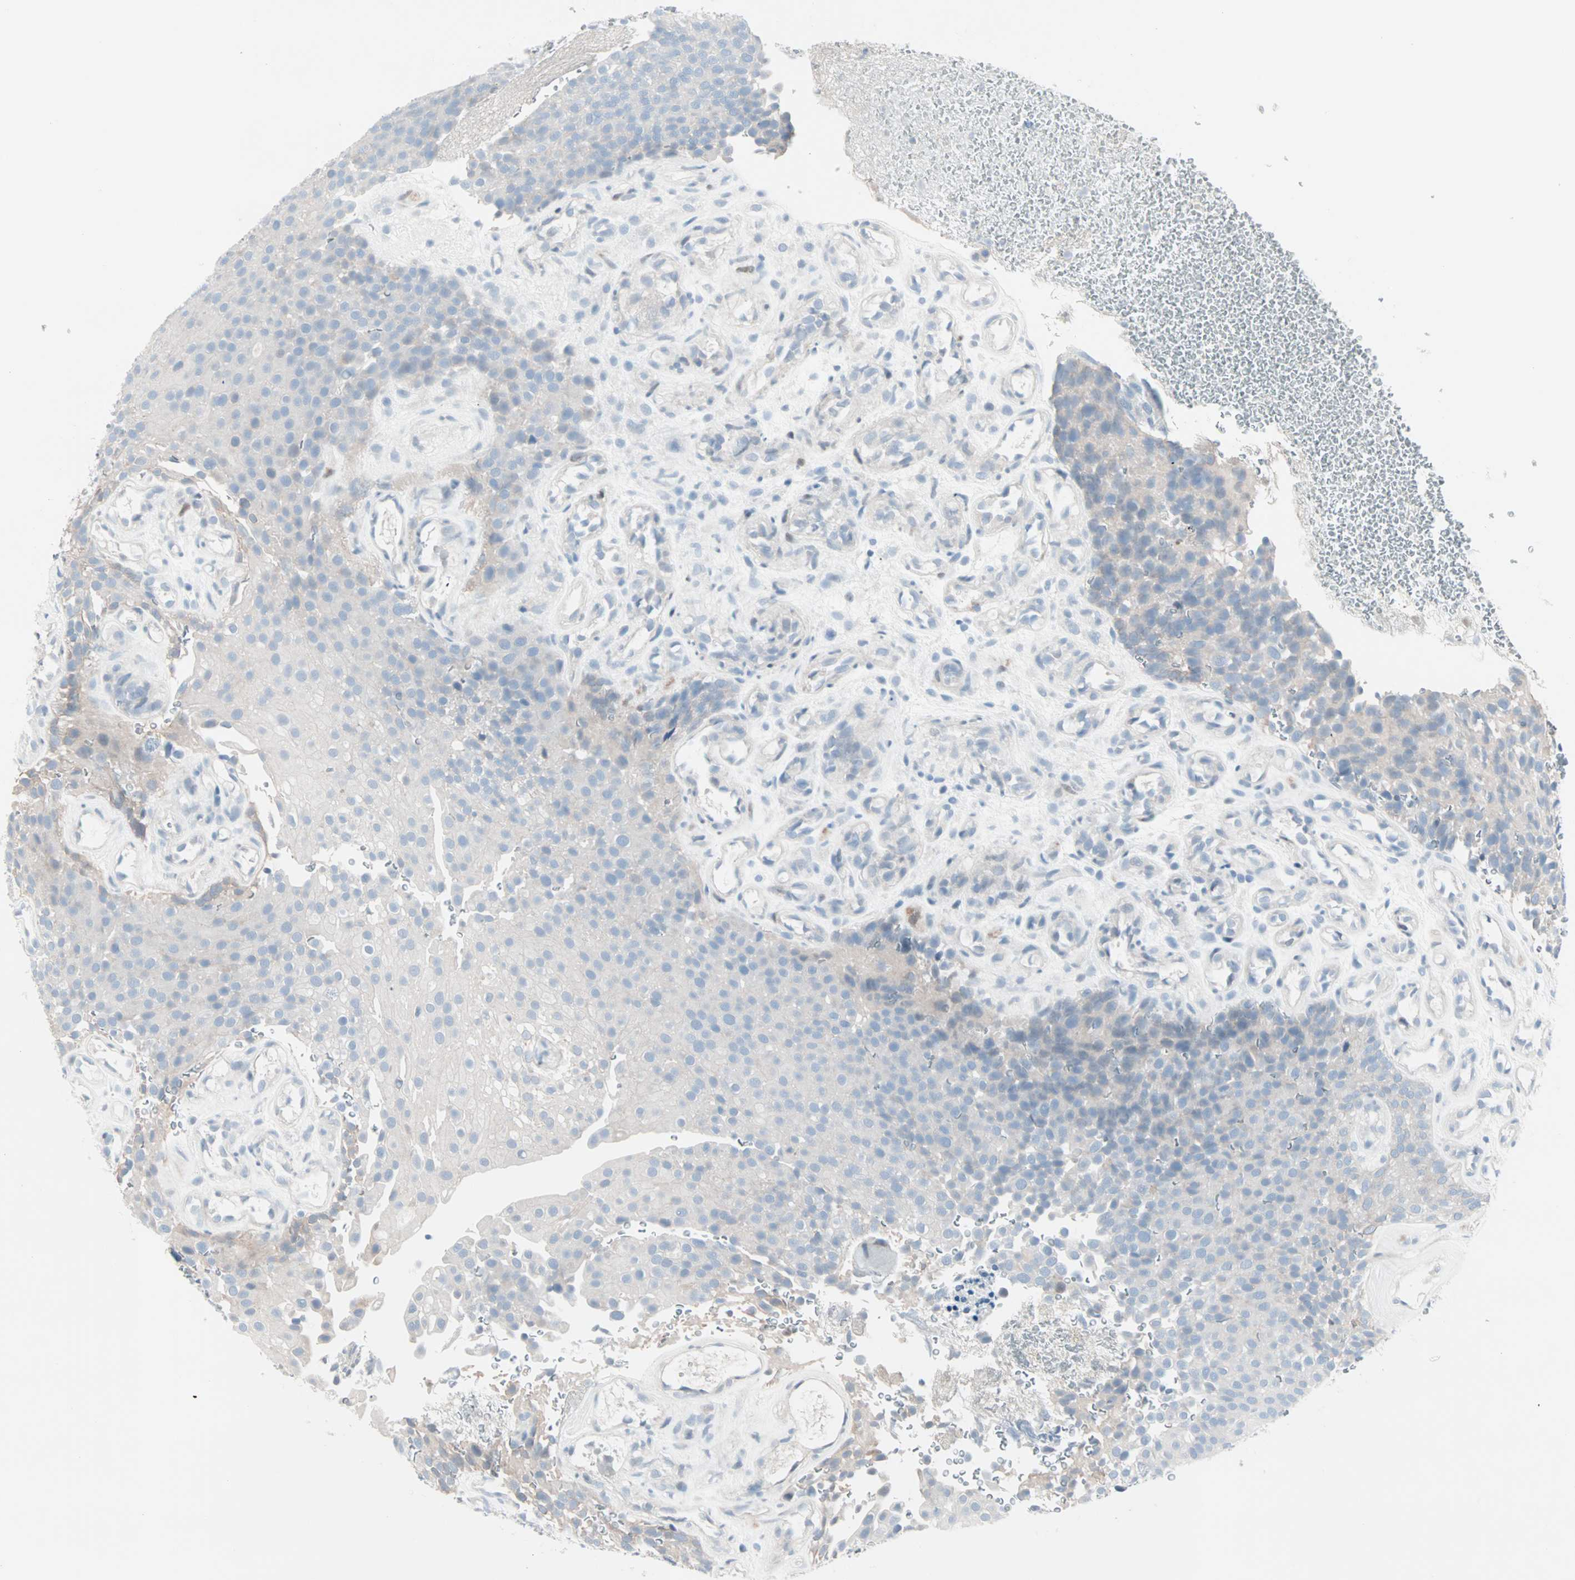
{"staining": {"intensity": "negative", "quantity": "none", "location": "none"}, "tissue": "urothelial cancer", "cell_type": "Tumor cells", "image_type": "cancer", "snomed": [{"axis": "morphology", "description": "Urothelial carcinoma, Low grade"}, {"axis": "topography", "description": "Urinary bladder"}], "caption": "The histopathology image displays no staining of tumor cells in urothelial carcinoma (low-grade).", "gene": "NEFH", "patient": {"sex": "male", "age": 78}}